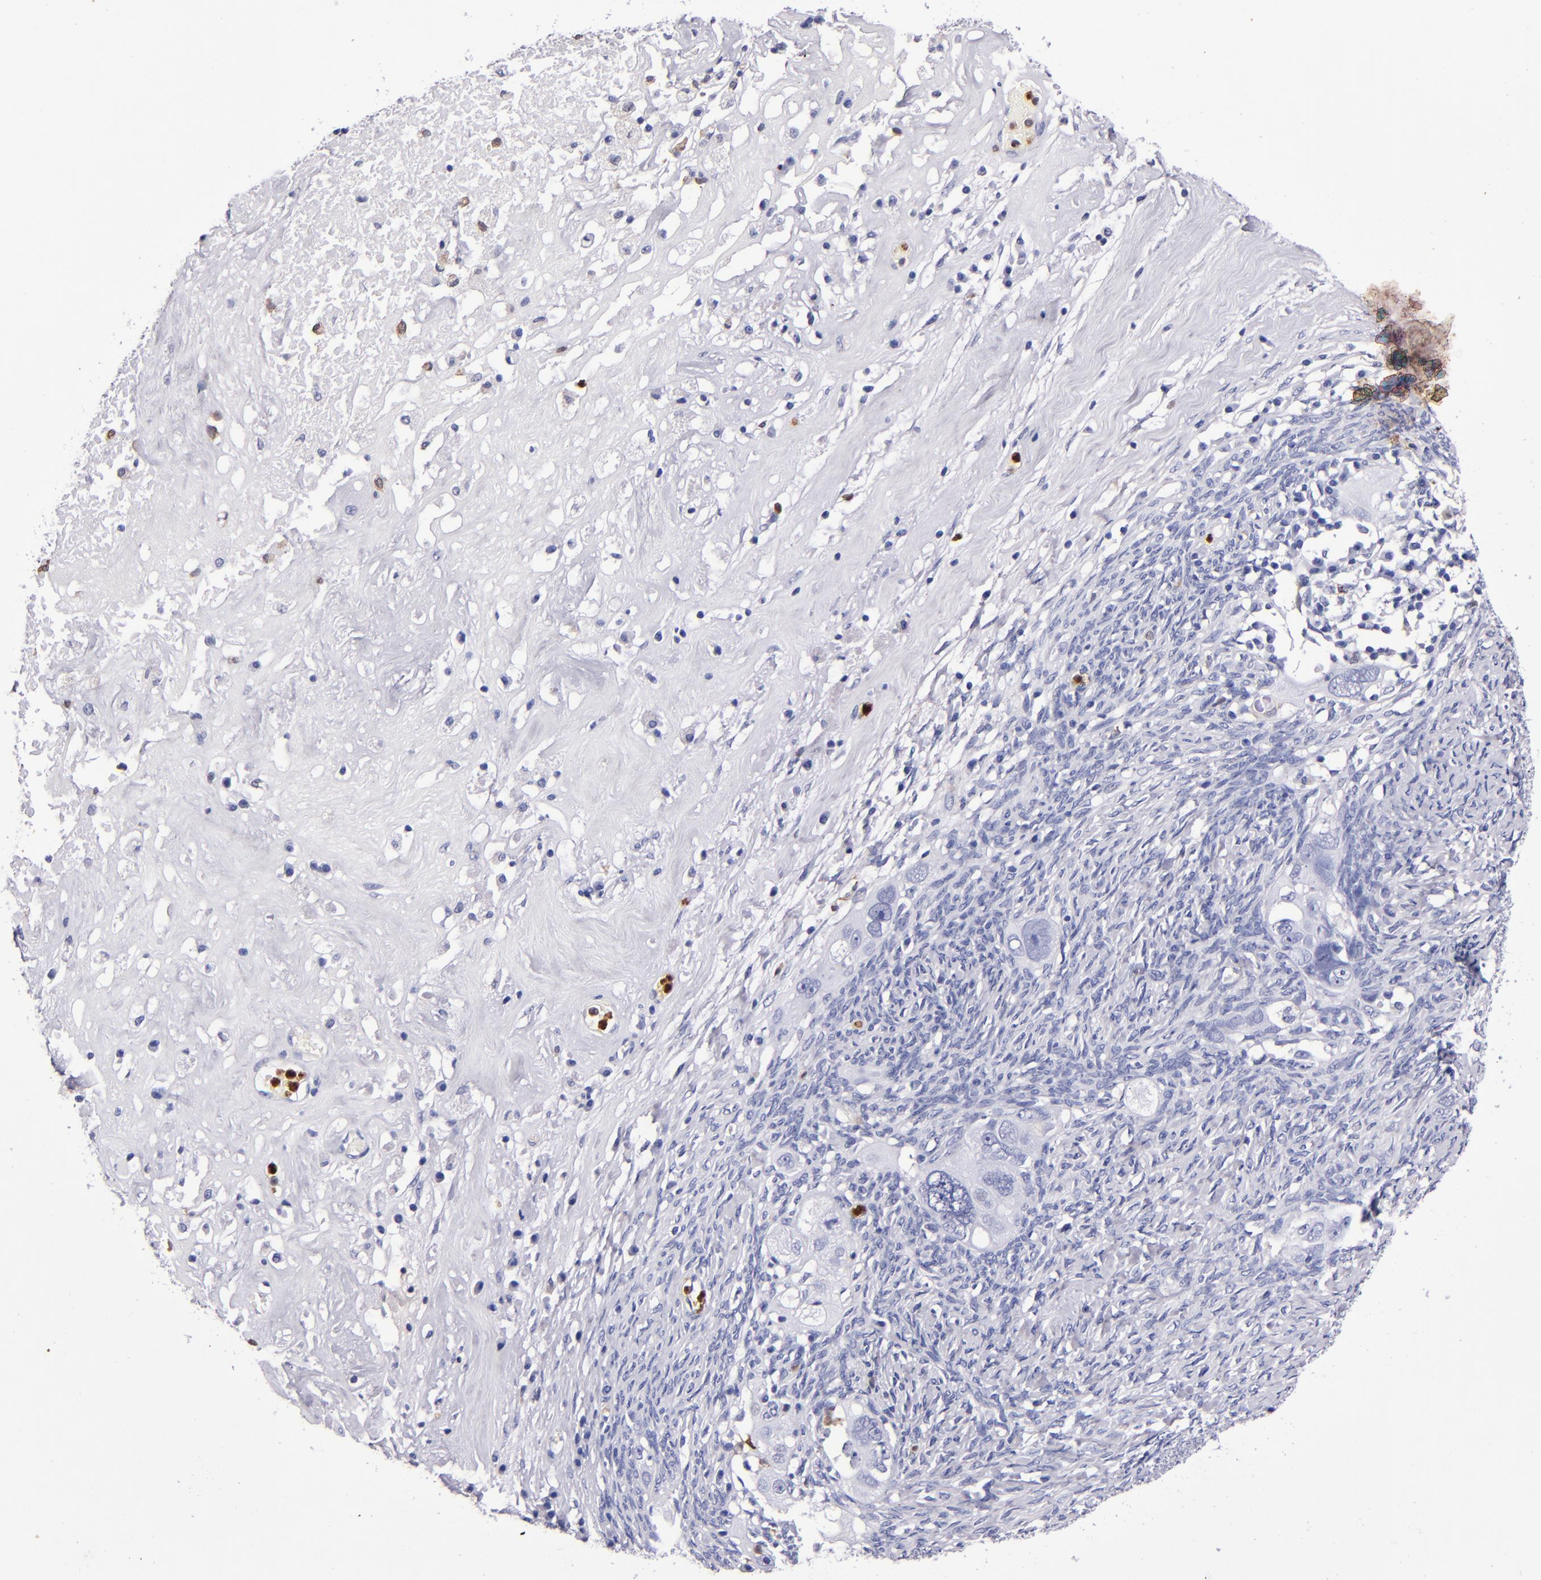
{"staining": {"intensity": "negative", "quantity": "none", "location": "none"}, "tissue": "ovarian cancer", "cell_type": "Tumor cells", "image_type": "cancer", "snomed": [{"axis": "morphology", "description": "Normal tissue, NOS"}, {"axis": "morphology", "description": "Cystadenocarcinoma, serous, NOS"}, {"axis": "topography", "description": "Ovary"}], "caption": "Tumor cells show no significant staining in ovarian cancer (serous cystadenocarcinoma).", "gene": "S100A8", "patient": {"sex": "female", "age": 62}}